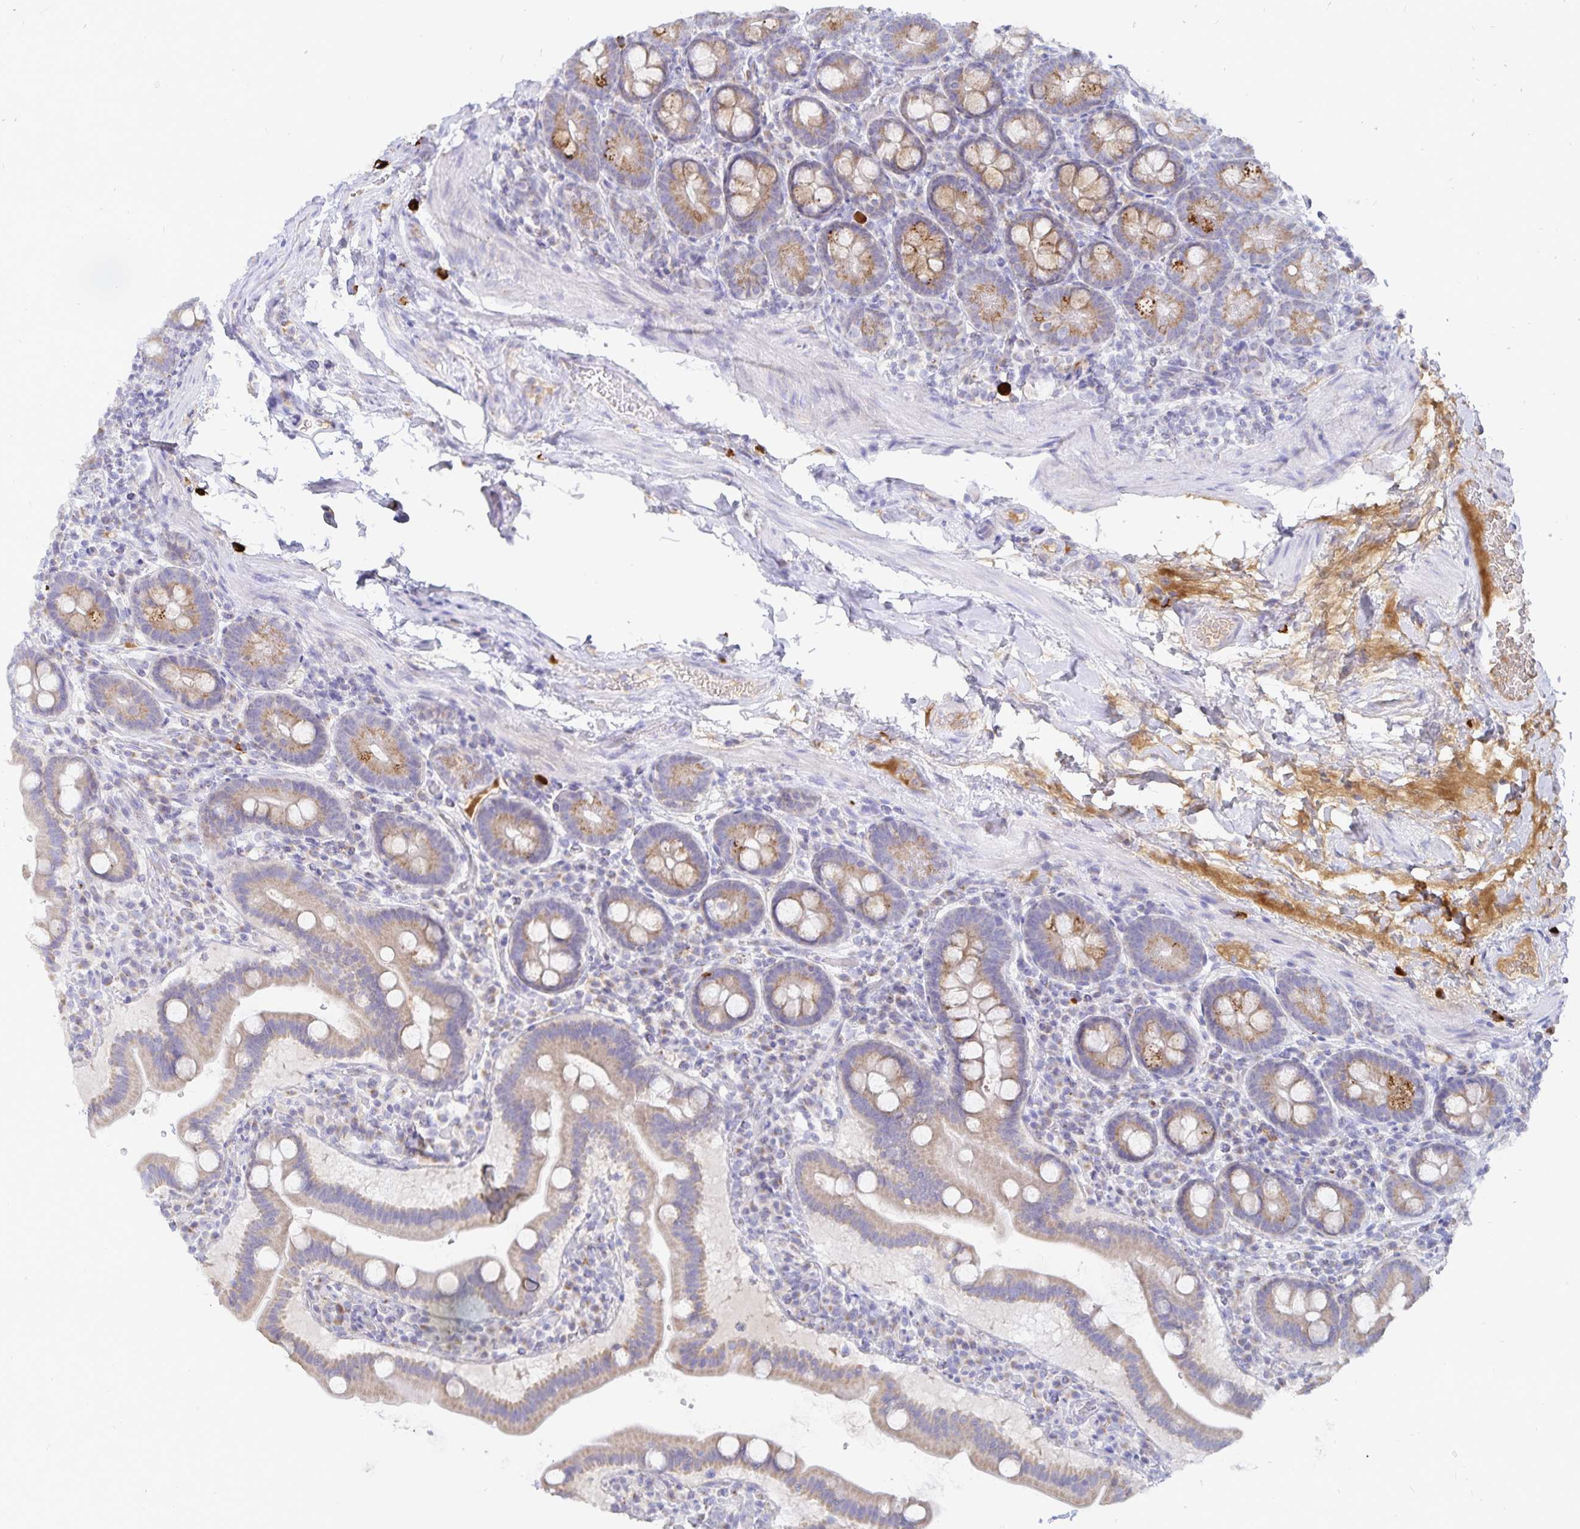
{"staining": {"intensity": "moderate", "quantity": "25%-75%", "location": "cytoplasmic/membranous"}, "tissue": "small intestine", "cell_type": "Glandular cells", "image_type": "normal", "snomed": [{"axis": "morphology", "description": "Normal tissue, NOS"}, {"axis": "topography", "description": "Small intestine"}], "caption": "Protein staining displays moderate cytoplasmic/membranous expression in approximately 25%-75% of glandular cells in benign small intestine. (Stains: DAB (3,3'-diaminobenzidine) in brown, nuclei in blue, Microscopy: brightfield microscopy at high magnification).", "gene": "PKHD1", "patient": {"sex": "male", "age": 26}}